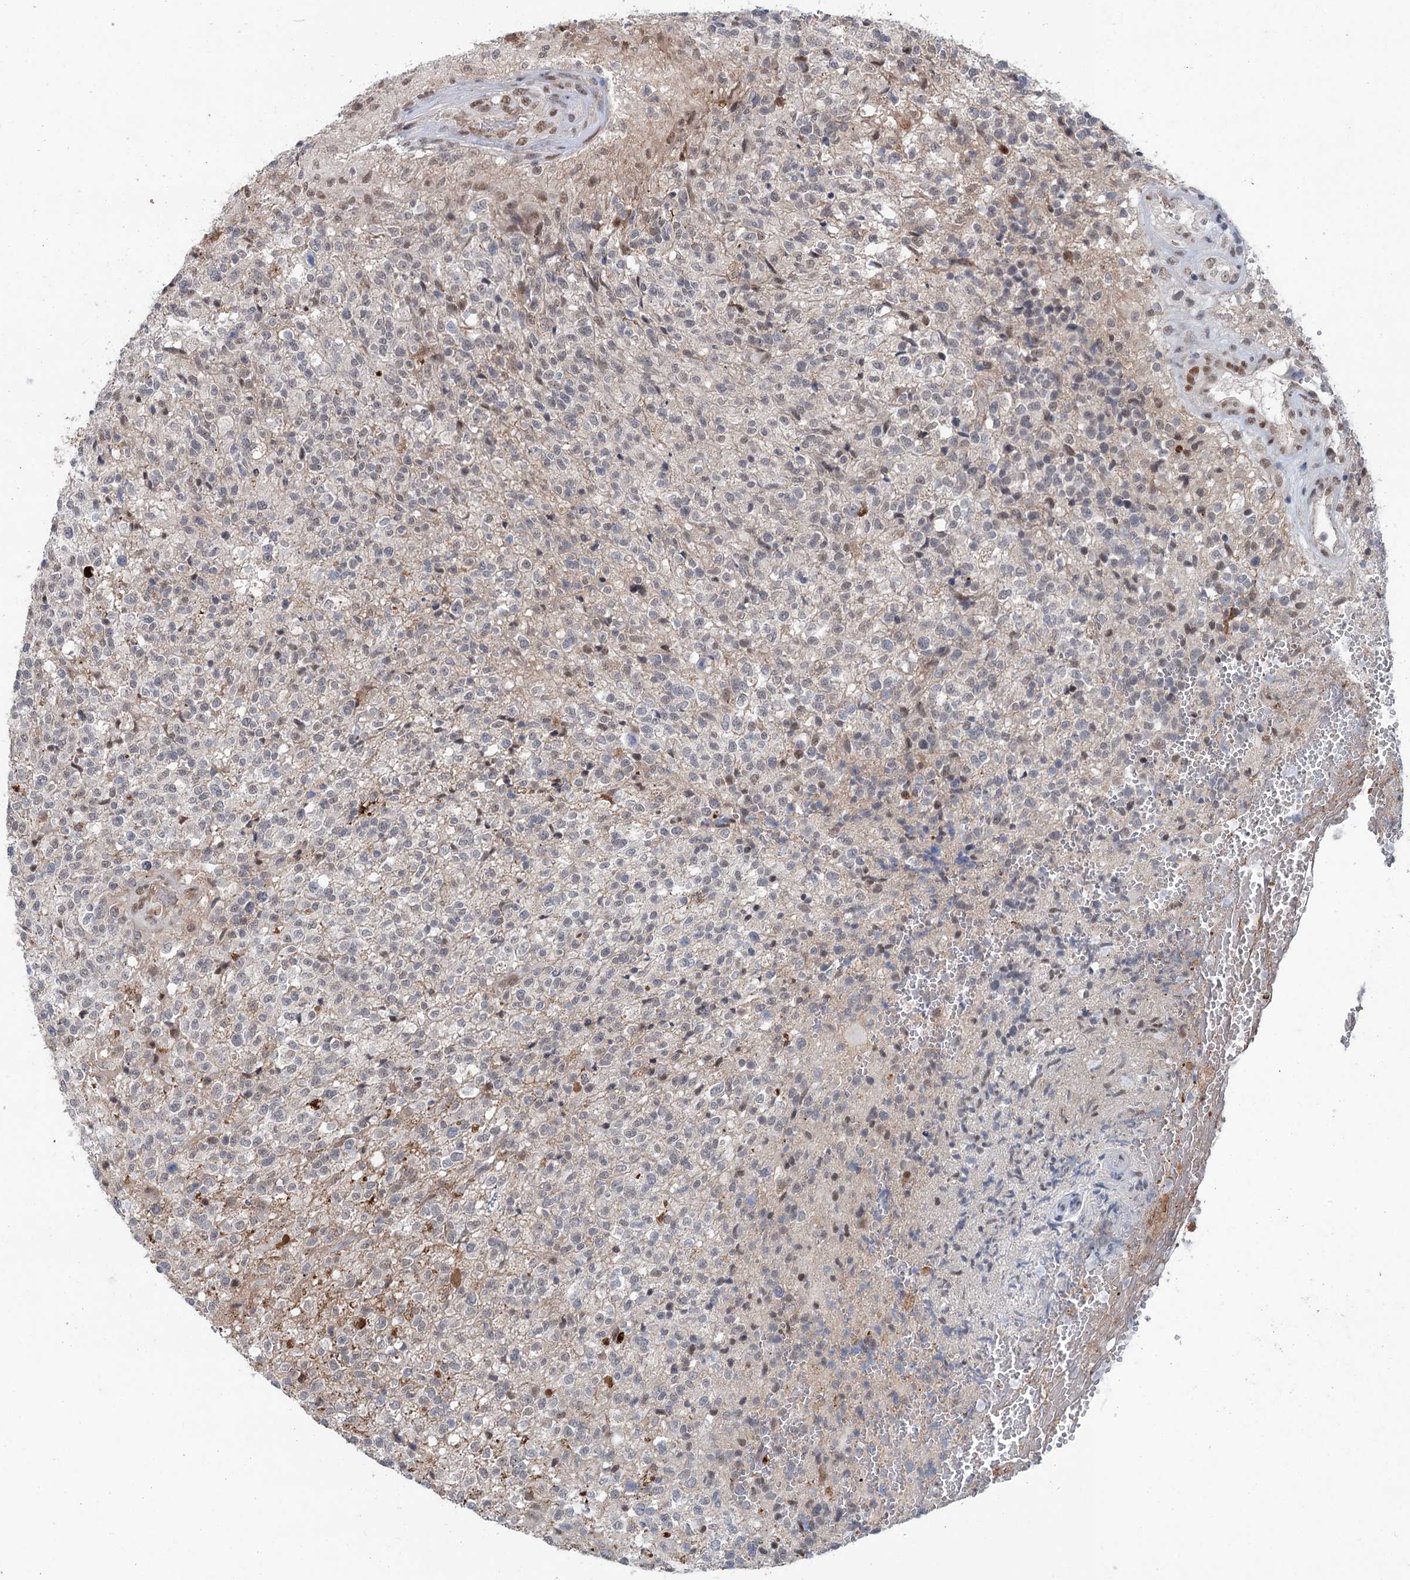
{"staining": {"intensity": "negative", "quantity": "none", "location": "none"}, "tissue": "glioma", "cell_type": "Tumor cells", "image_type": "cancer", "snomed": [{"axis": "morphology", "description": "Glioma, malignant, High grade"}, {"axis": "topography", "description": "Brain"}], "caption": "Tumor cells show no significant protein positivity in glioma.", "gene": "FAM53A", "patient": {"sex": "male", "age": 56}}